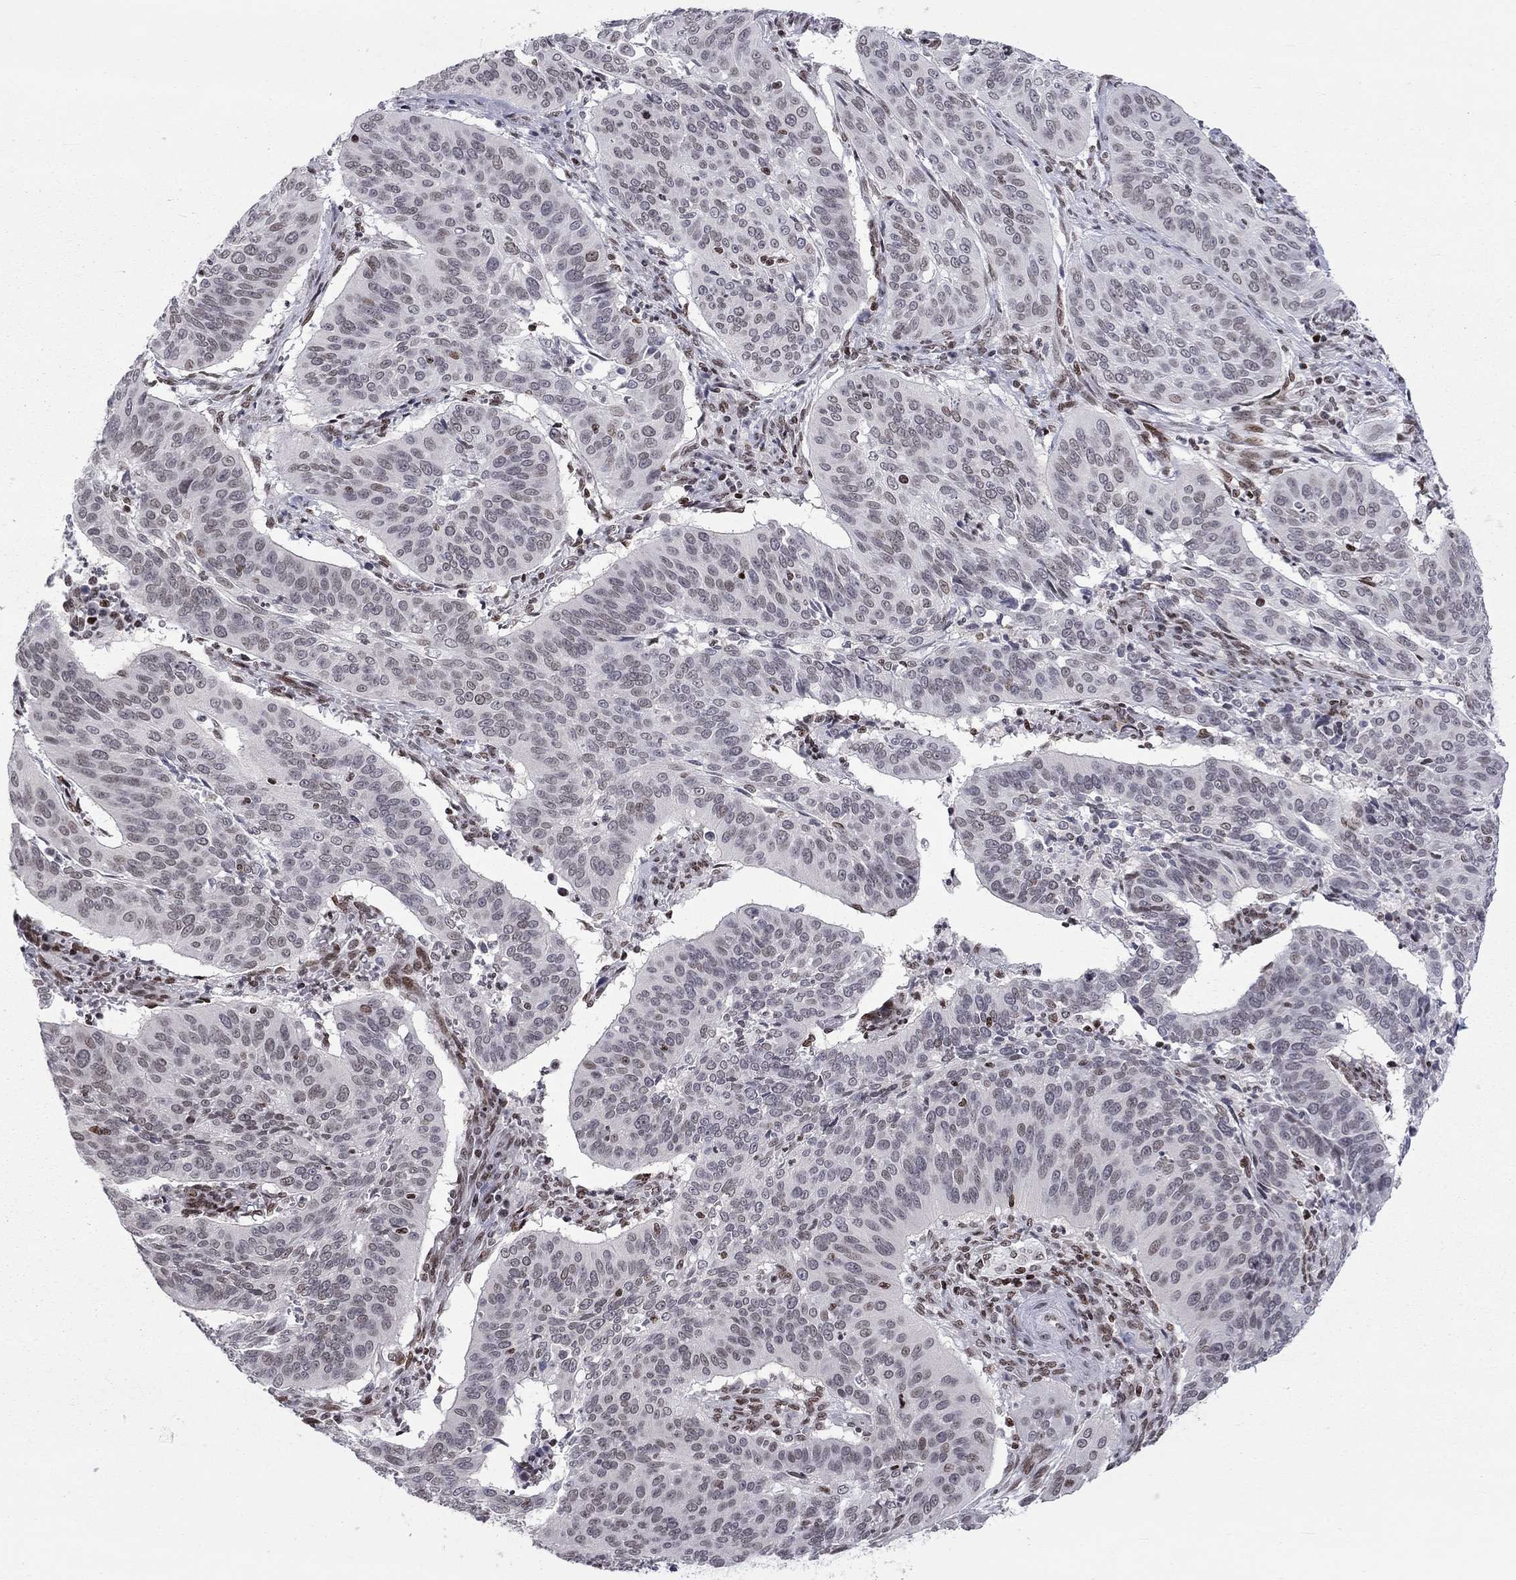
{"staining": {"intensity": "weak", "quantity": "<25%", "location": "nuclear"}, "tissue": "cervical cancer", "cell_type": "Tumor cells", "image_type": "cancer", "snomed": [{"axis": "morphology", "description": "Normal tissue, NOS"}, {"axis": "morphology", "description": "Squamous cell carcinoma, NOS"}, {"axis": "topography", "description": "Cervix"}], "caption": "Human squamous cell carcinoma (cervical) stained for a protein using immunohistochemistry shows no positivity in tumor cells.", "gene": "H2AX", "patient": {"sex": "female", "age": 39}}